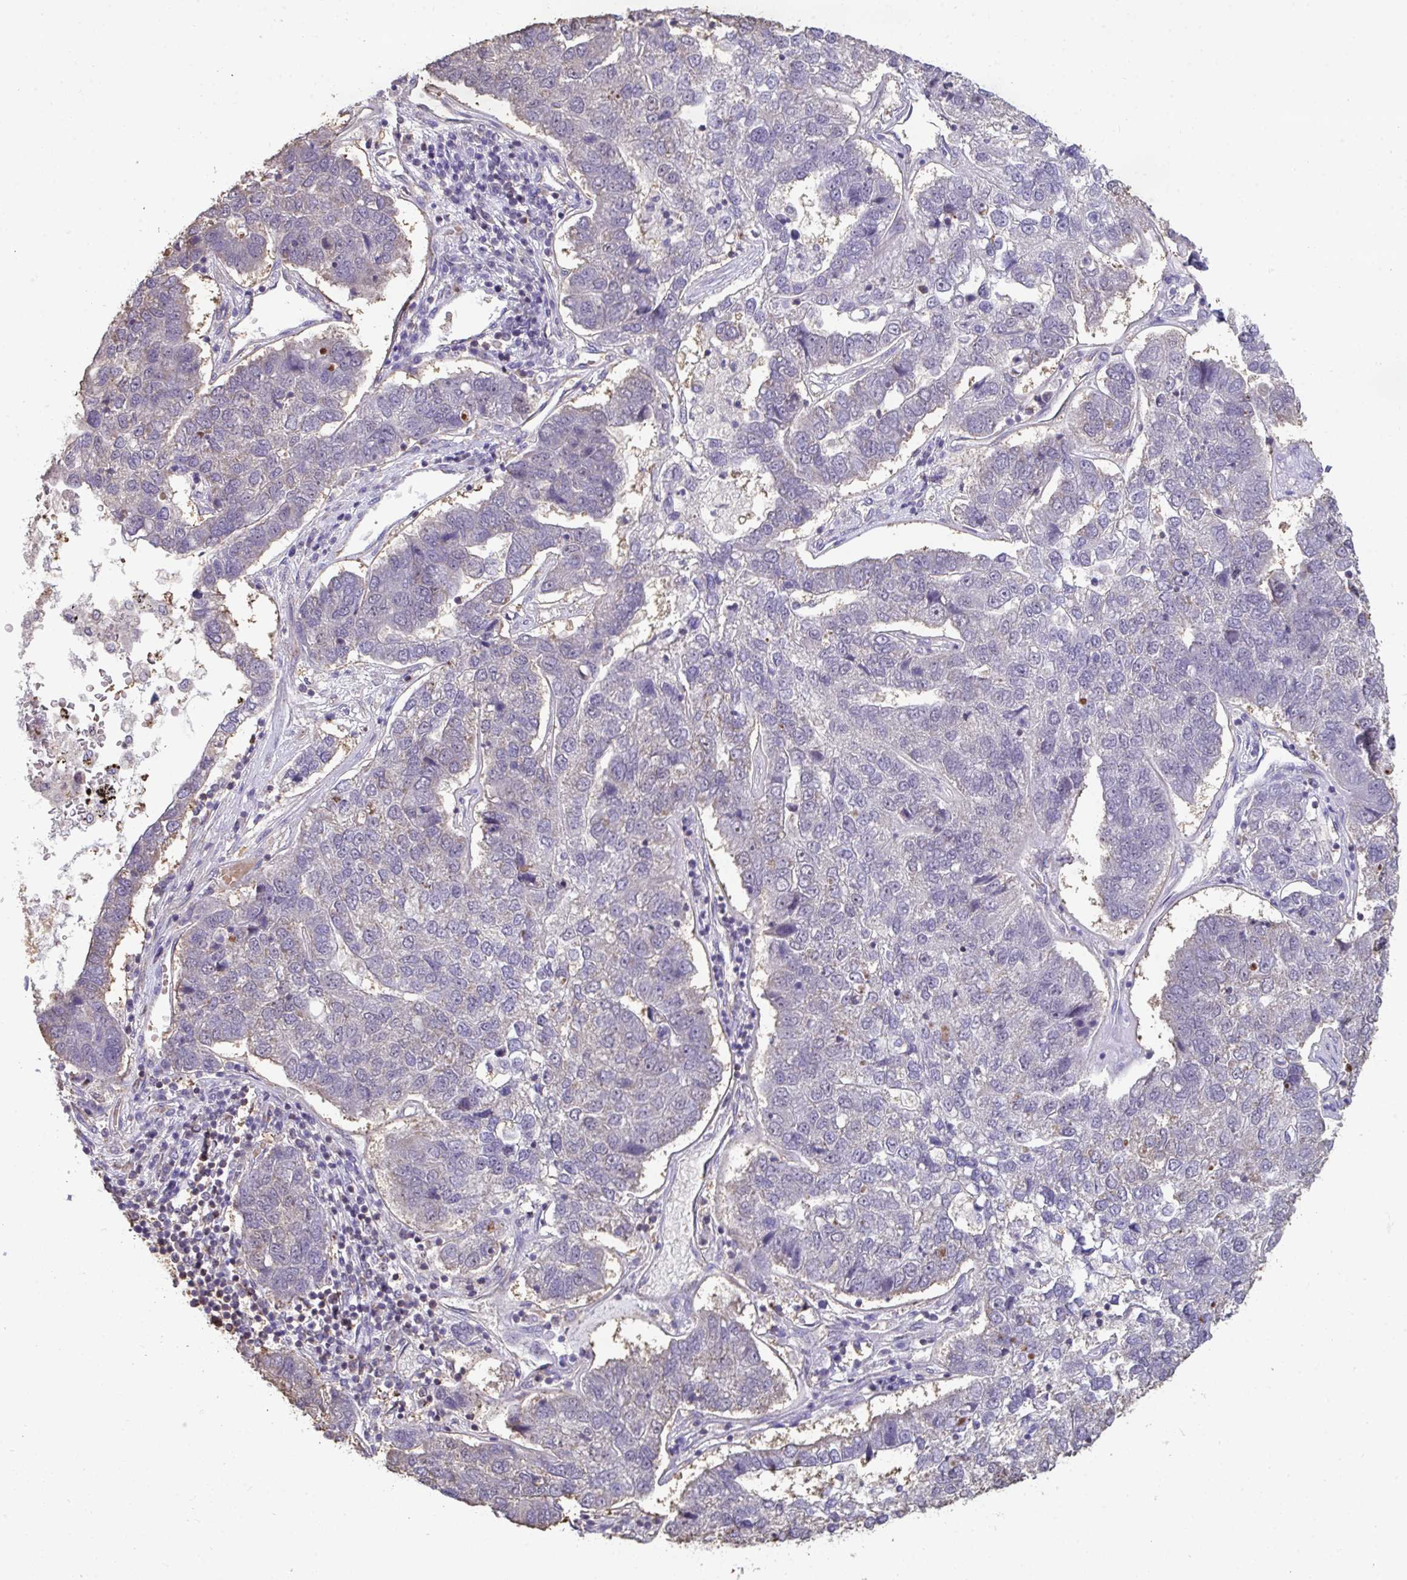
{"staining": {"intensity": "negative", "quantity": "none", "location": "none"}, "tissue": "pancreatic cancer", "cell_type": "Tumor cells", "image_type": "cancer", "snomed": [{"axis": "morphology", "description": "Adenocarcinoma, NOS"}, {"axis": "topography", "description": "Pancreas"}], "caption": "The image demonstrates no significant staining in tumor cells of pancreatic cancer.", "gene": "SENP3", "patient": {"sex": "female", "age": 61}}